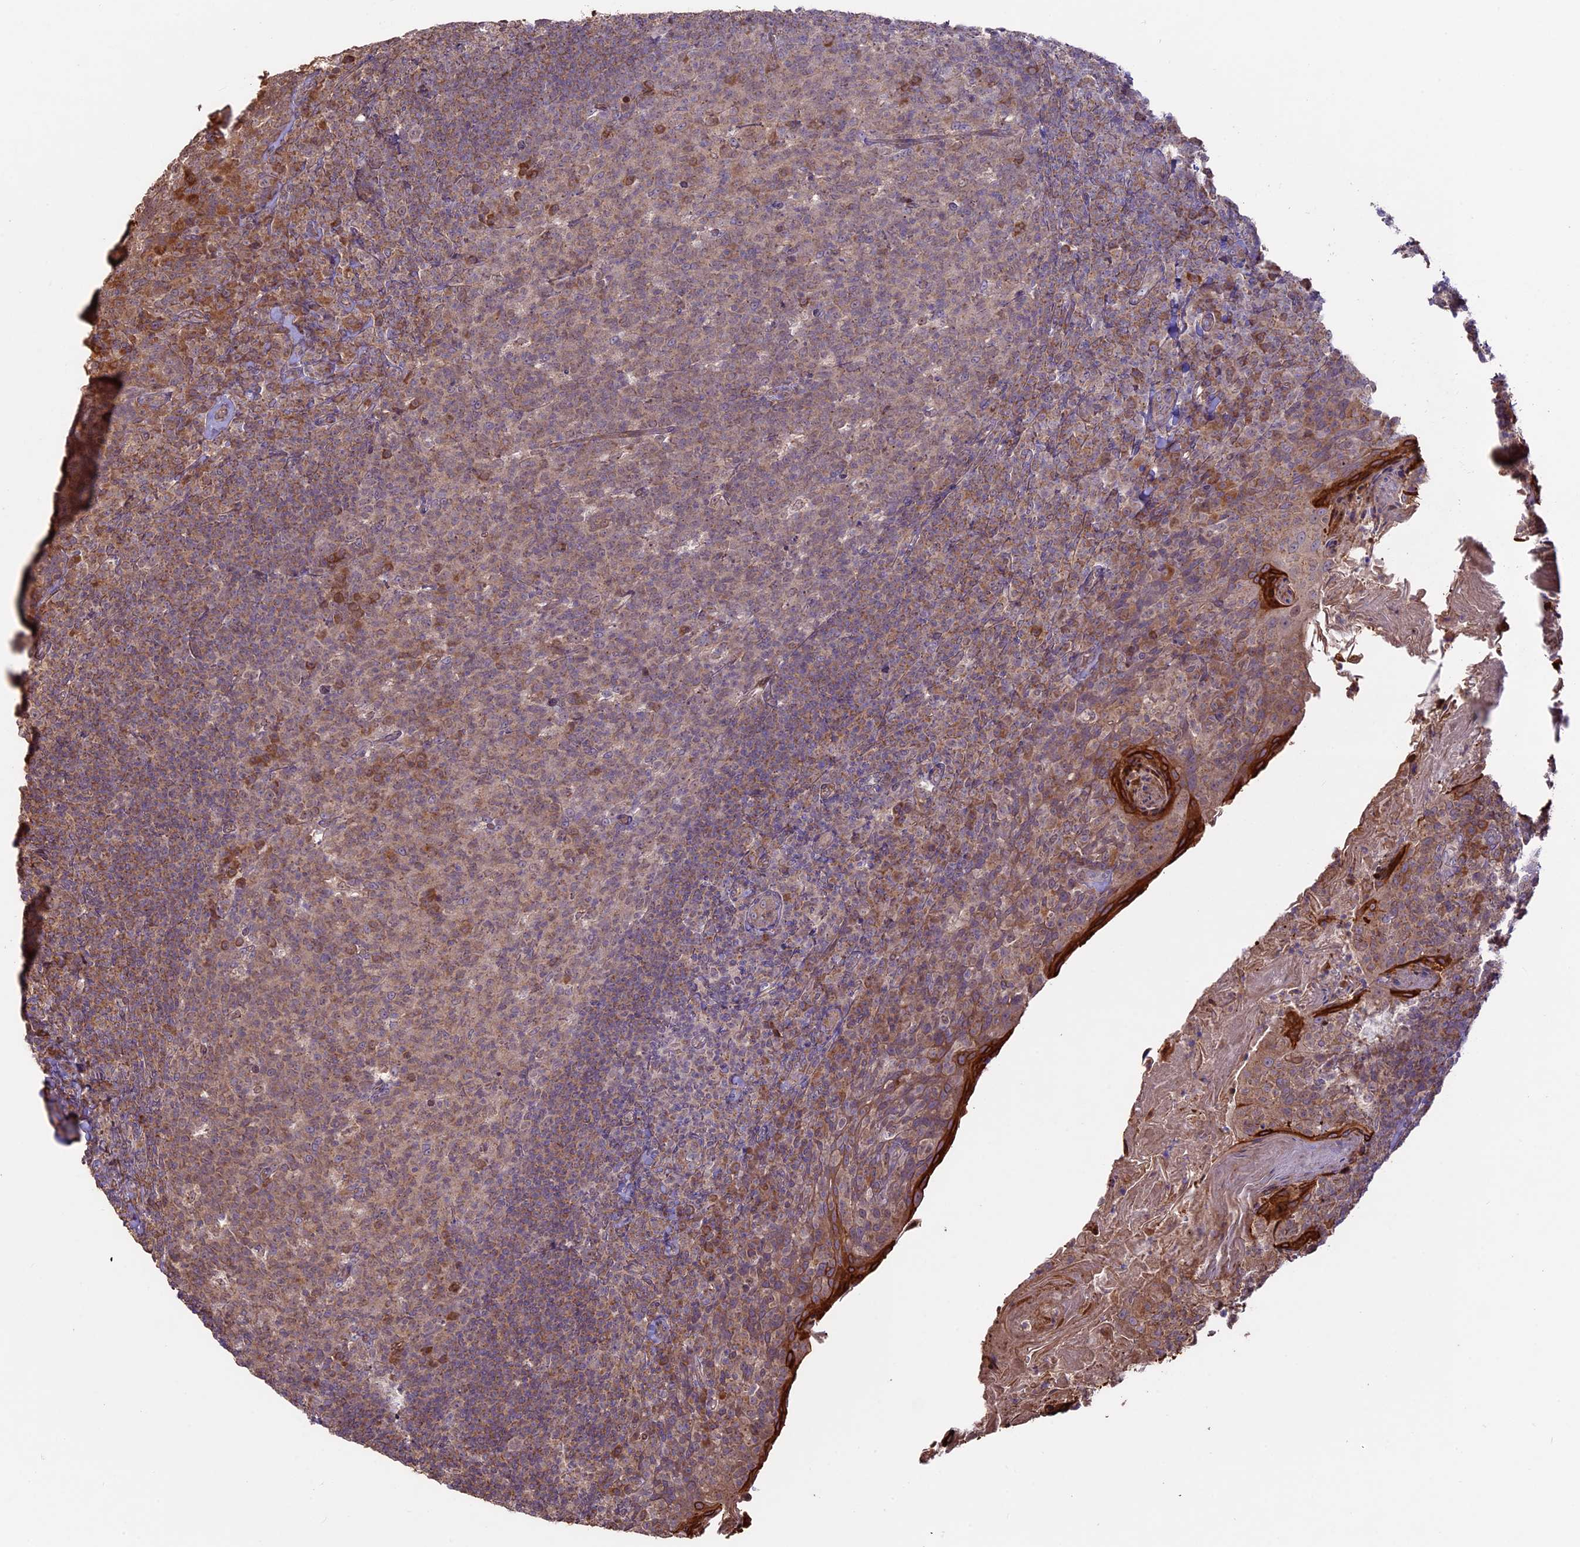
{"staining": {"intensity": "moderate", "quantity": "<25%", "location": "cytoplasmic/membranous"}, "tissue": "tonsil", "cell_type": "Germinal center cells", "image_type": "normal", "snomed": [{"axis": "morphology", "description": "Normal tissue, NOS"}, {"axis": "topography", "description": "Tonsil"}], "caption": "DAB immunohistochemical staining of benign human tonsil shows moderate cytoplasmic/membranous protein expression in approximately <25% of germinal center cells. The staining is performed using DAB (3,3'-diaminobenzidine) brown chromogen to label protein expression. The nuclei are counter-stained blue using hematoxylin.", "gene": "BCAS4", "patient": {"sex": "female", "age": 10}}